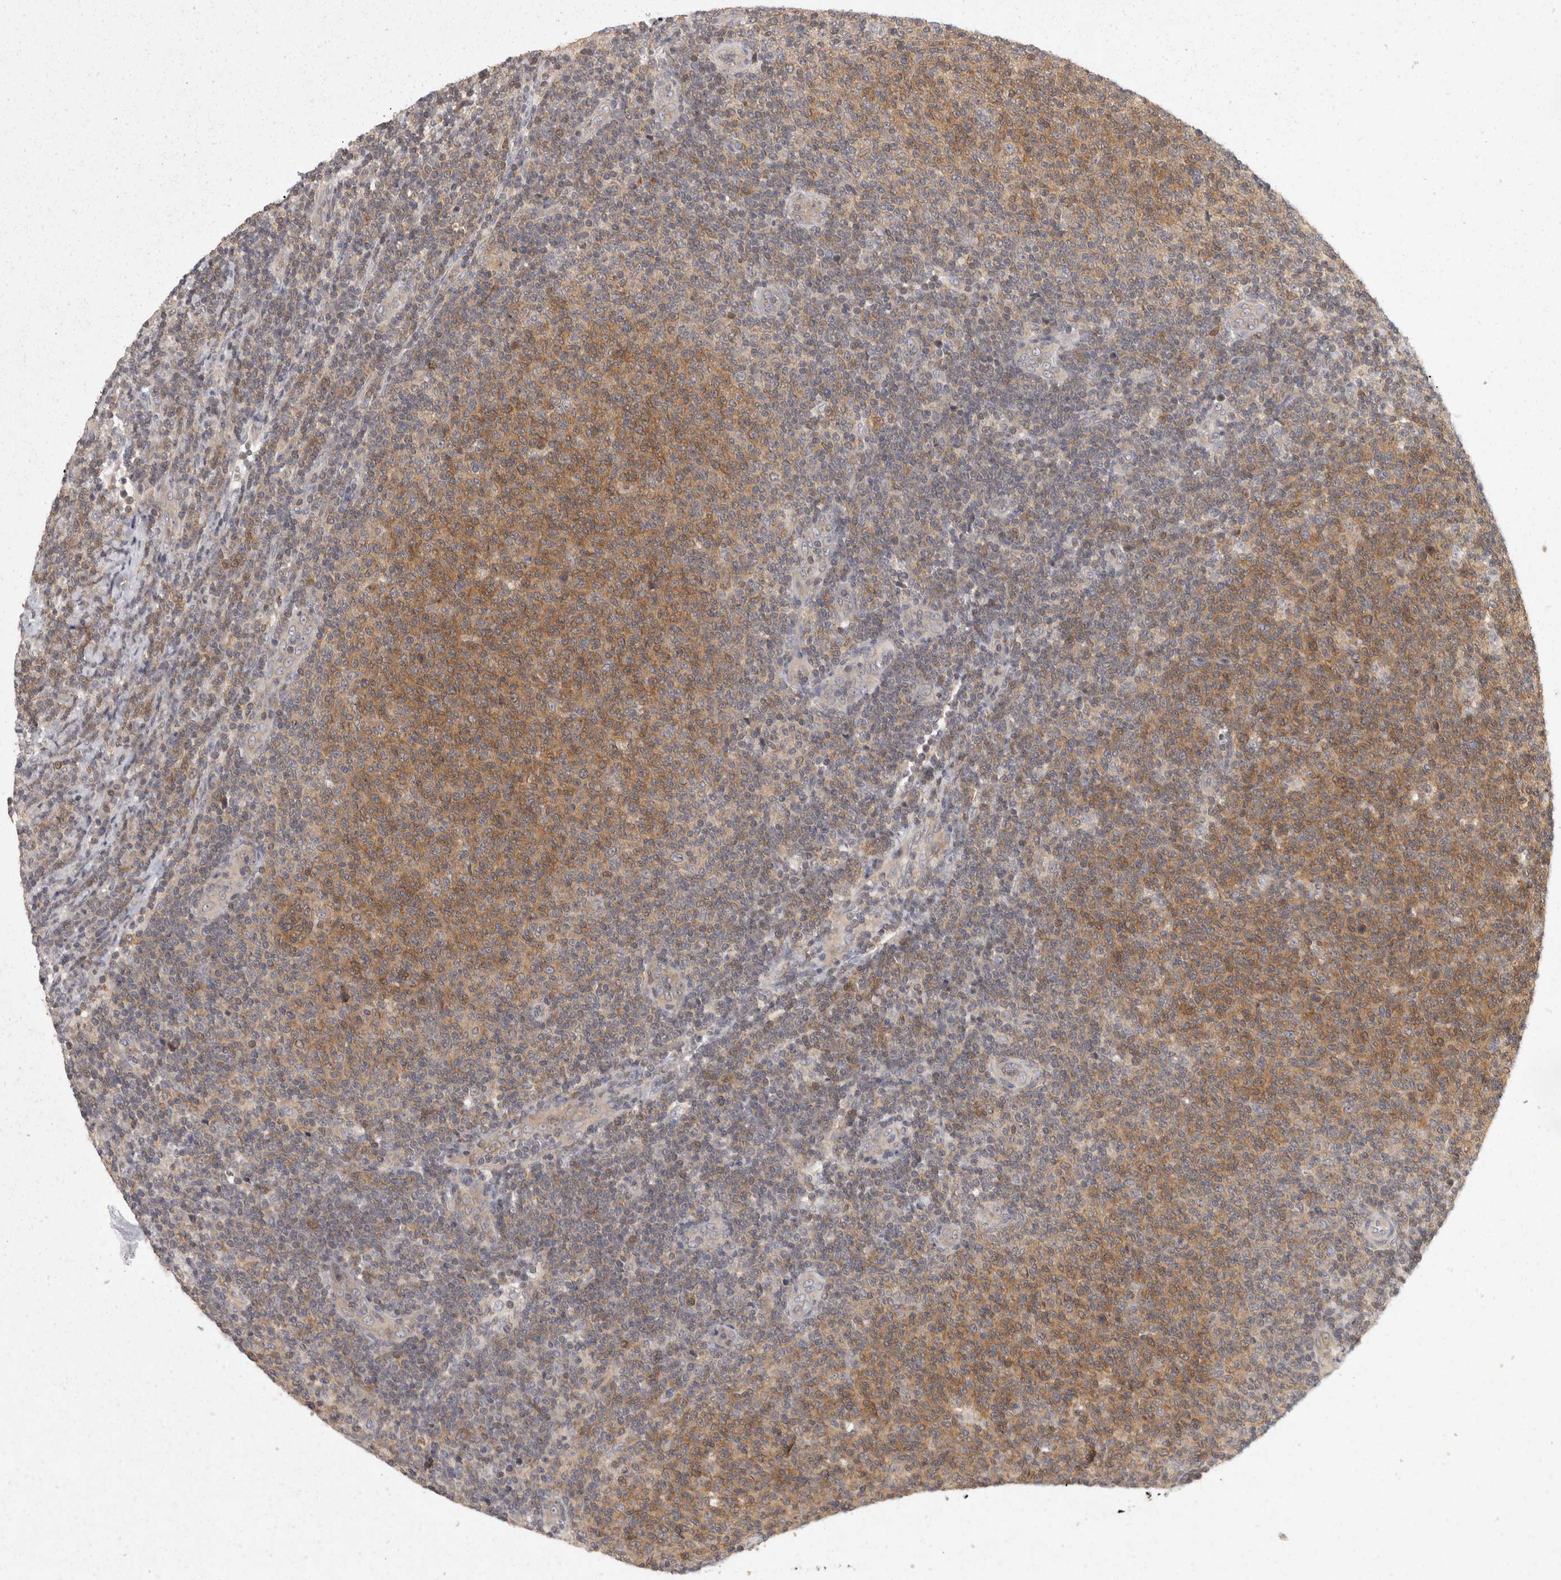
{"staining": {"intensity": "moderate", "quantity": "25%-75%", "location": "cytoplasmic/membranous"}, "tissue": "lymphoma", "cell_type": "Tumor cells", "image_type": "cancer", "snomed": [{"axis": "morphology", "description": "Malignant lymphoma, non-Hodgkin's type, Low grade"}, {"axis": "topography", "description": "Lymph node"}], "caption": "A photomicrograph showing moderate cytoplasmic/membranous staining in about 25%-75% of tumor cells in low-grade malignant lymphoma, non-Hodgkin's type, as visualized by brown immunohistochemical staining.", "gene": "ACAT2", "patient": {"sex": "male", "age": 66}}